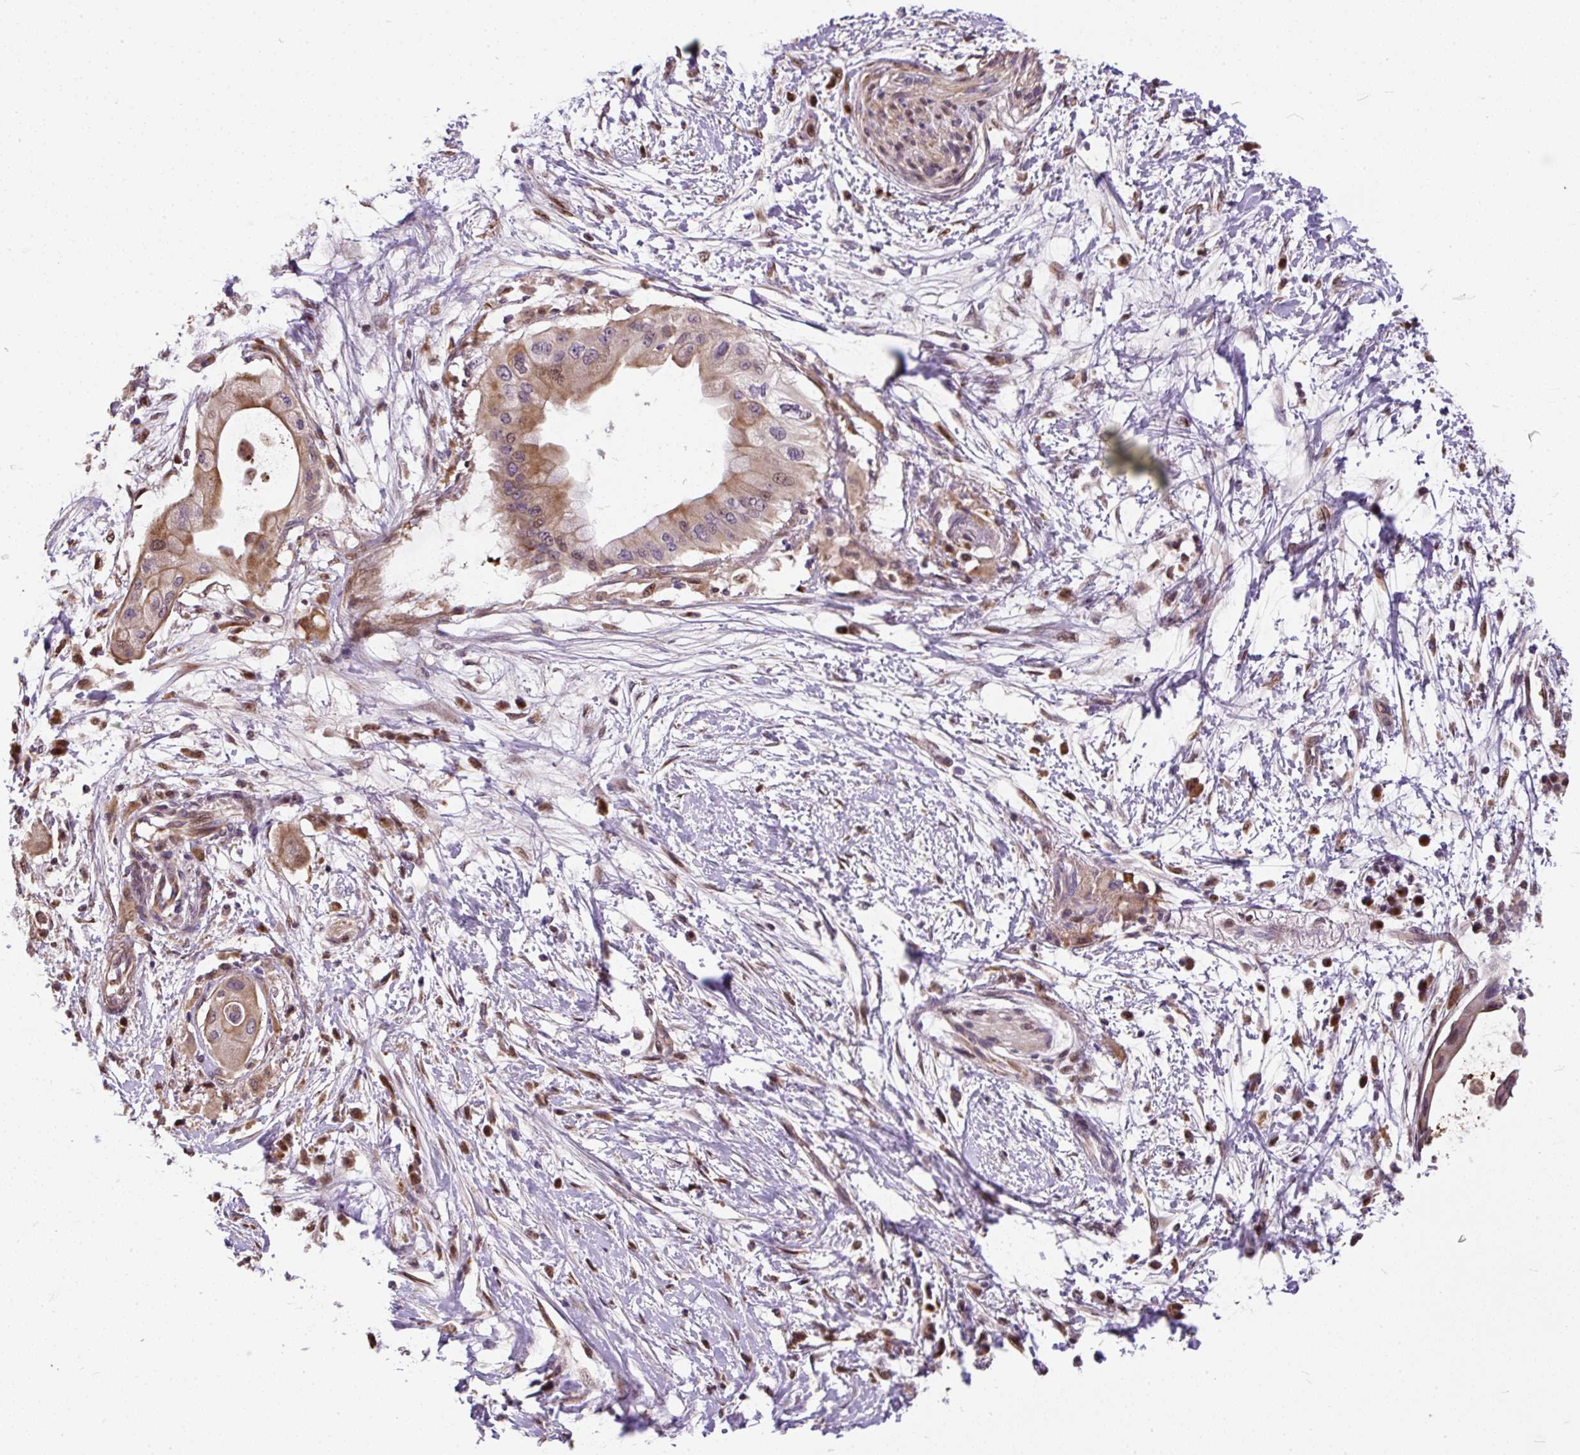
{"staining": {"intensity": "weak", "quantity": ">75%", "location": "cytoplasmic/membranous"}, "tissue": "pancreatic cancer", "cell_type": "Tumor cells", "image_type": "cancer", "snomed": [{"axis": "morphology", "description": "Adenocarcinoma, NOS"}, {"axis": "topography", "description": "Pancreas"}], "caption": "Human pancreatic cancer stained with a brown dye exhibits weak cytoplasmic/membranous positive positivity in about >75% of tumor cells.", "gene": "PUS7L", "patient": {"sex": "male", "age": 68}}